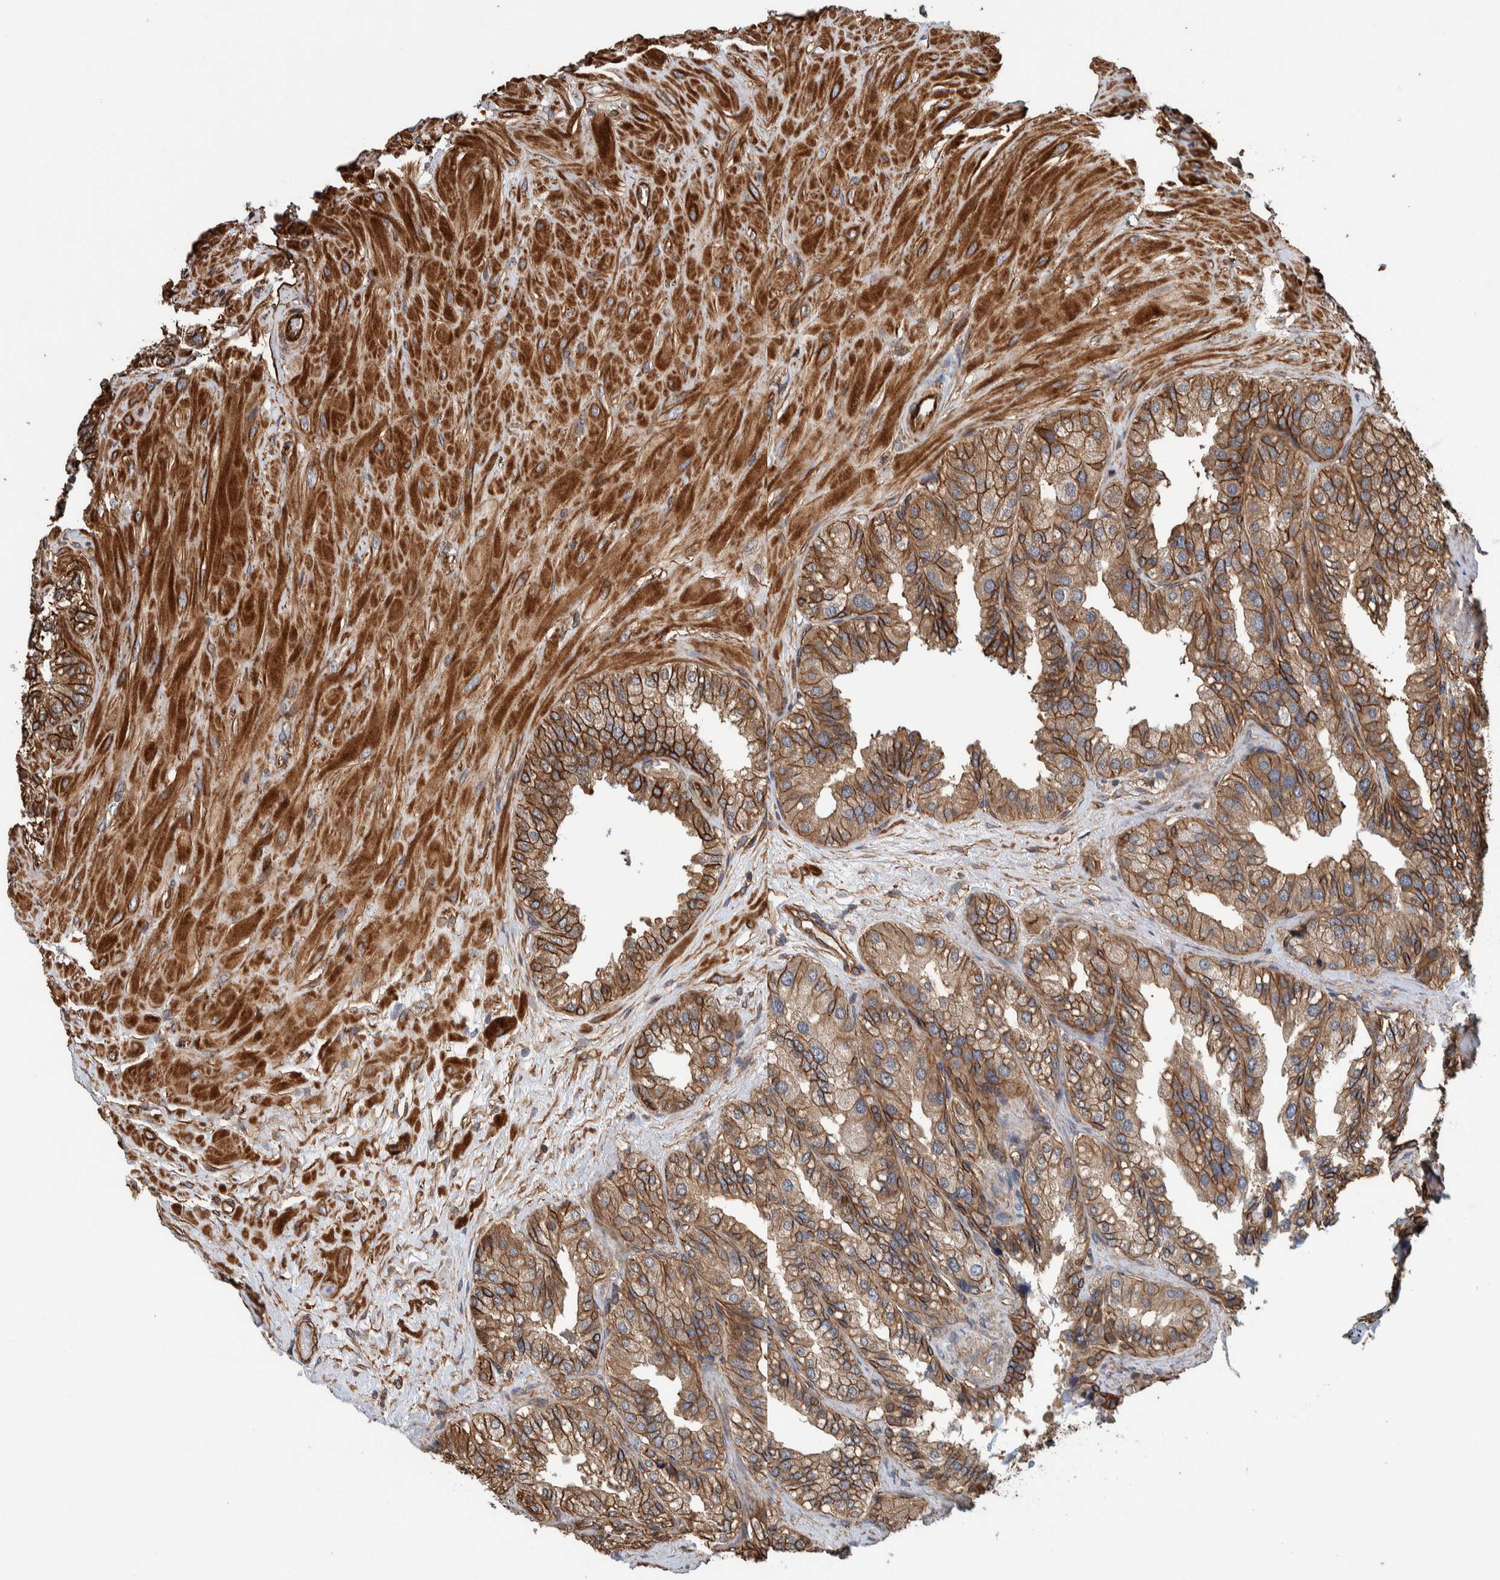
{"staining": {"intensity": "moderate", "quantity": ">75%", "location": "cytoplasmic/membranous"}, "tissue": "seminal vesicle", "cell_type": "Glandular cells", "image_type": "normal", "snomed": [{"axis": "morphology", "description": "Normal tissue, NOS"}, {"axis": "topography", "description": "Prostate"}, {"axis": "topography", "description": "Seminal veicle"}], "caption": "A brown stain shows moderate cytoplasmic/membranous expression of a protein in glandular cells of normal seminal vesicle. The staining was performed using DAB to visualize the protein expression in brown, while the nuclei were stained in blue with hematoxylin (Magnification: 20x).", "gene": "PKD1L1", "patient": {"sex": "male", "age": 51}}